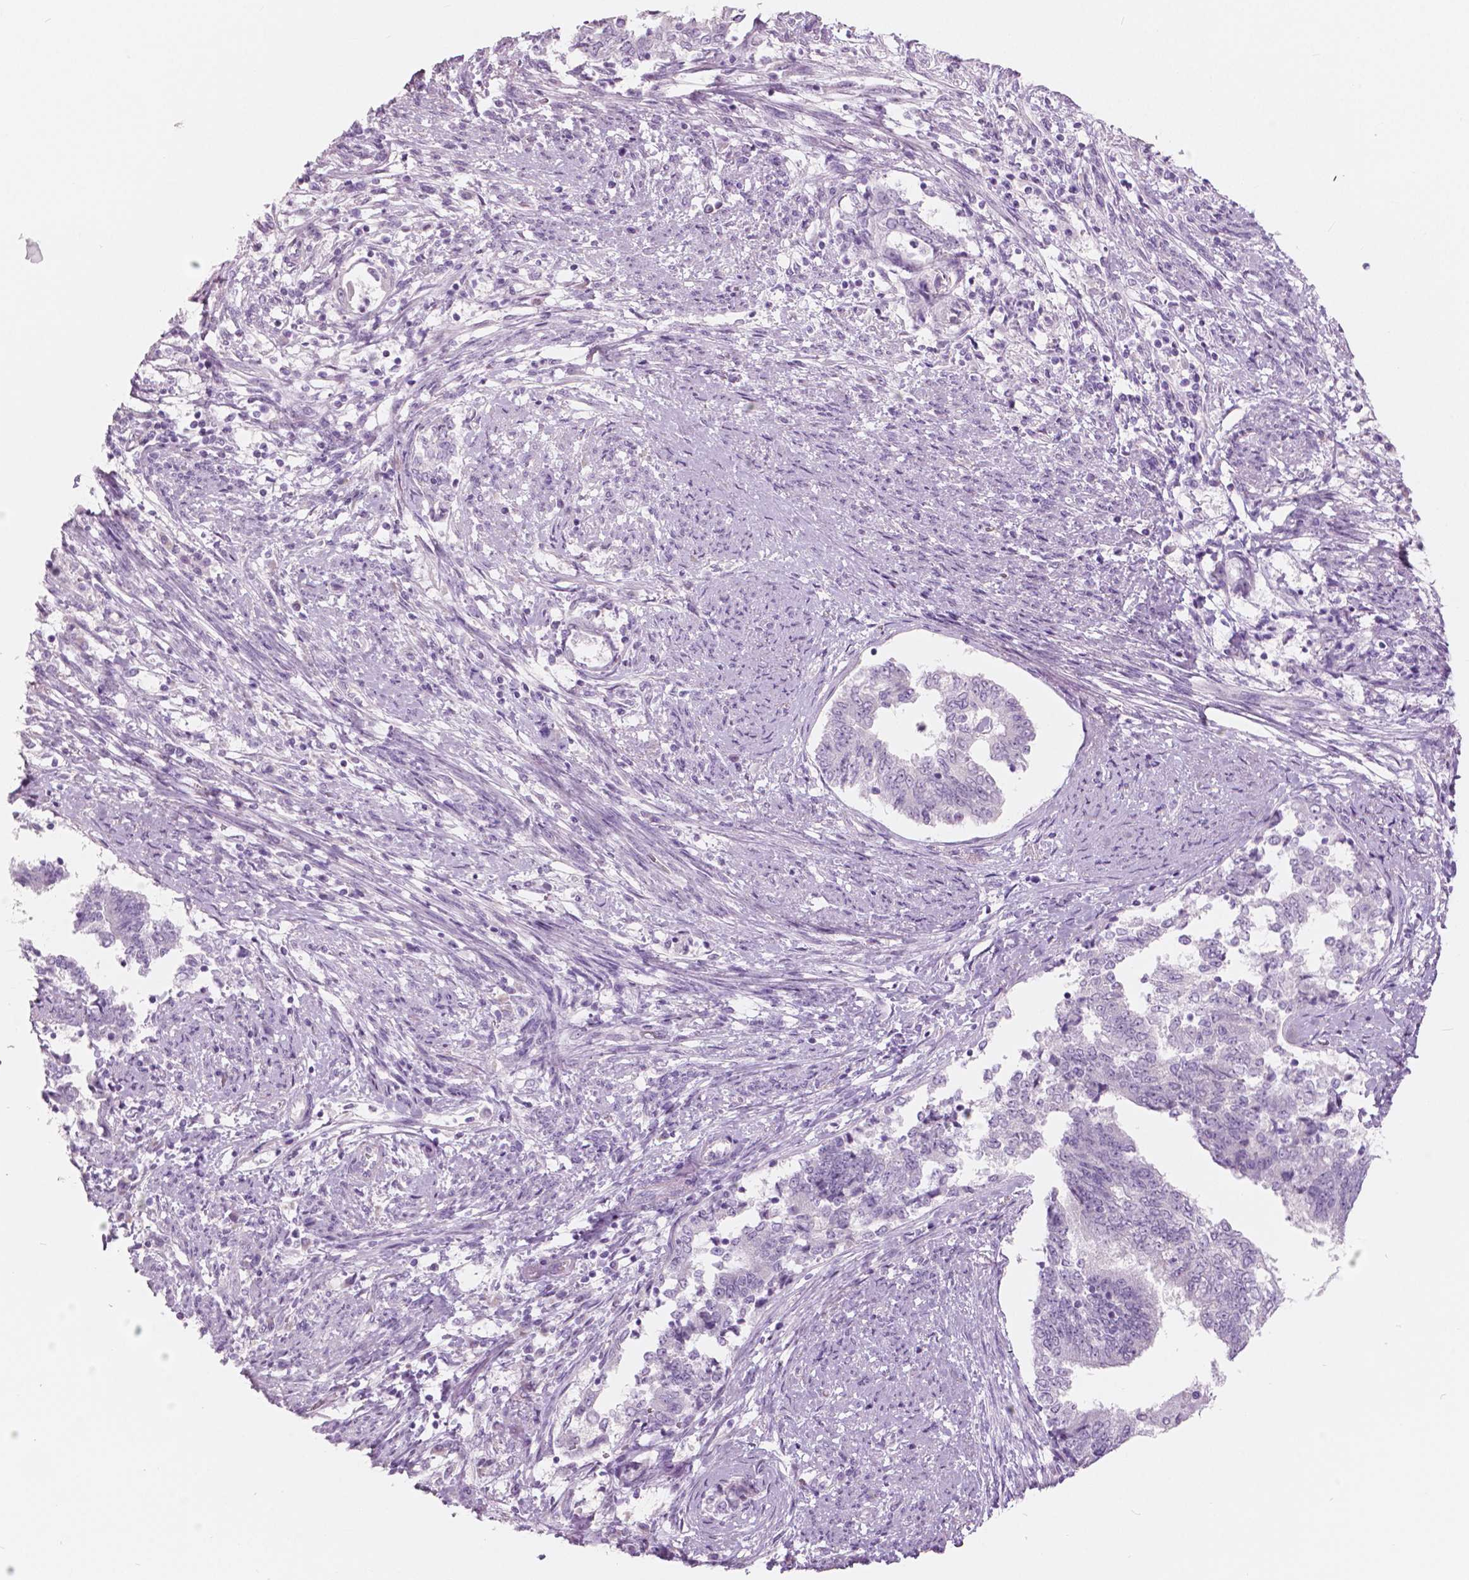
{"staining": {"intensity": "negative", "quantity": "none", "location": "none"}, "tissue": "endometrial cancer", "cell_type": "Tumor cells", "image_type": "cancer", "snomed": [{"axis": "morphology", "description": "Adenocarcinoma, NOS"}, {"axis": "topography", "description": "Endometrium"}], "caption": "Endometrial cancer (adenocarcinoma) was stained to show a protein in brown. There is no significant expression in tumor cells.", "gene": "A4GNT", "patient": {"sex": "female", "age": 65}}